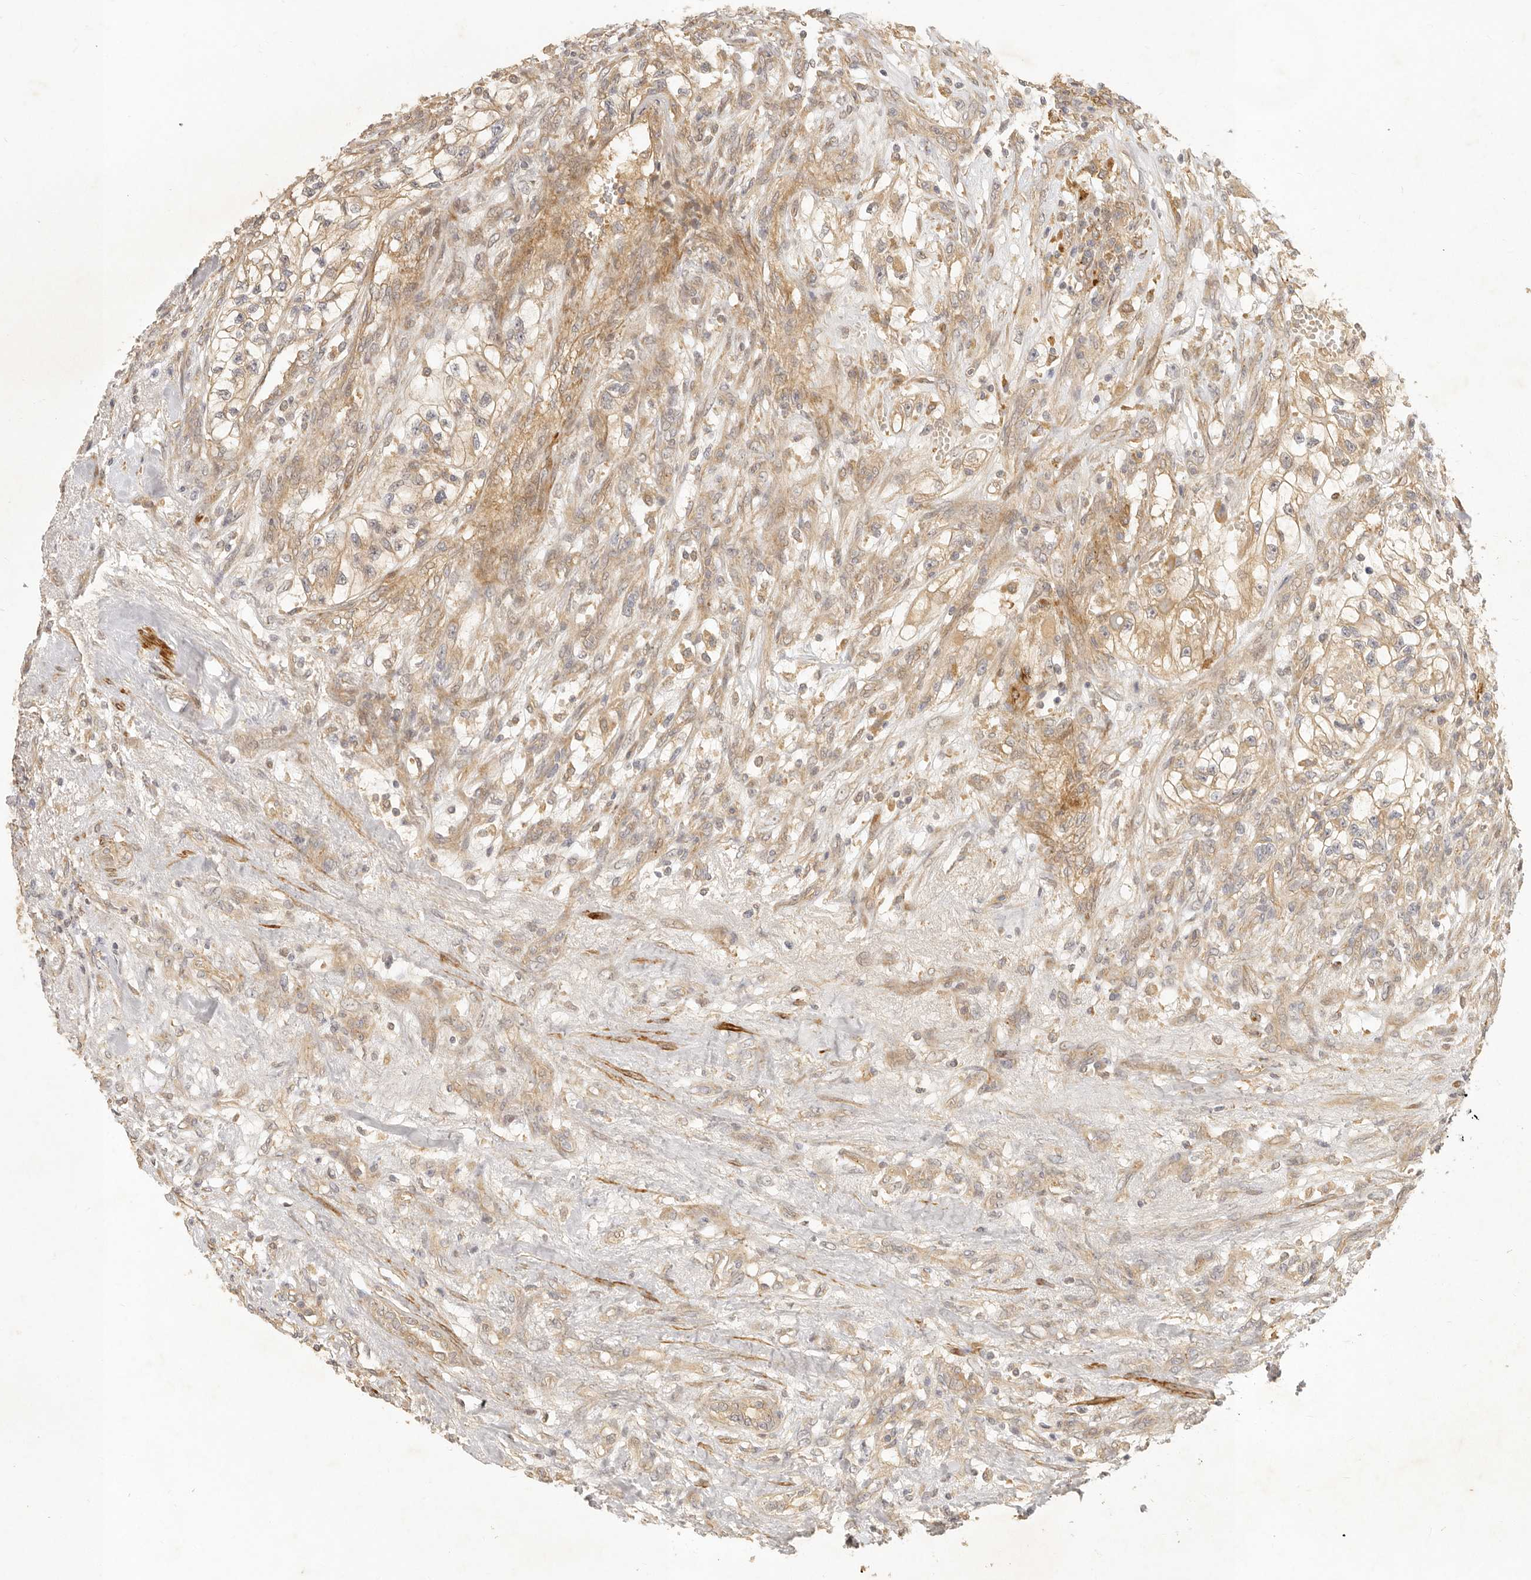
{"staining": {"intensity": "moderate", "quantity": ">75%", "location": "cytoplasmic/membranous"}, "tissue": "renal cancer", "cell_type": "Tumor cells", "image_type": "cancer", "snomed": [{"axis": "morphology", "description": "Adenocarcinoma, NOS"}, {"axis": "topography", "description": "Kidney"}], "caption": "Immunohistochemistry (IHC) of renal cancer demonstrates medium levels of moderate cytoplasmic/membranous expression in approximately >75% of tumor cells. Using DAB (3,3'-diaminobenzidine) (brown) and hematoxylin (blue) stains, captured at high magnification using brightfield microscopy.", "gene": "VIPR1", "patient": {"sex": "female", "age": 57}}